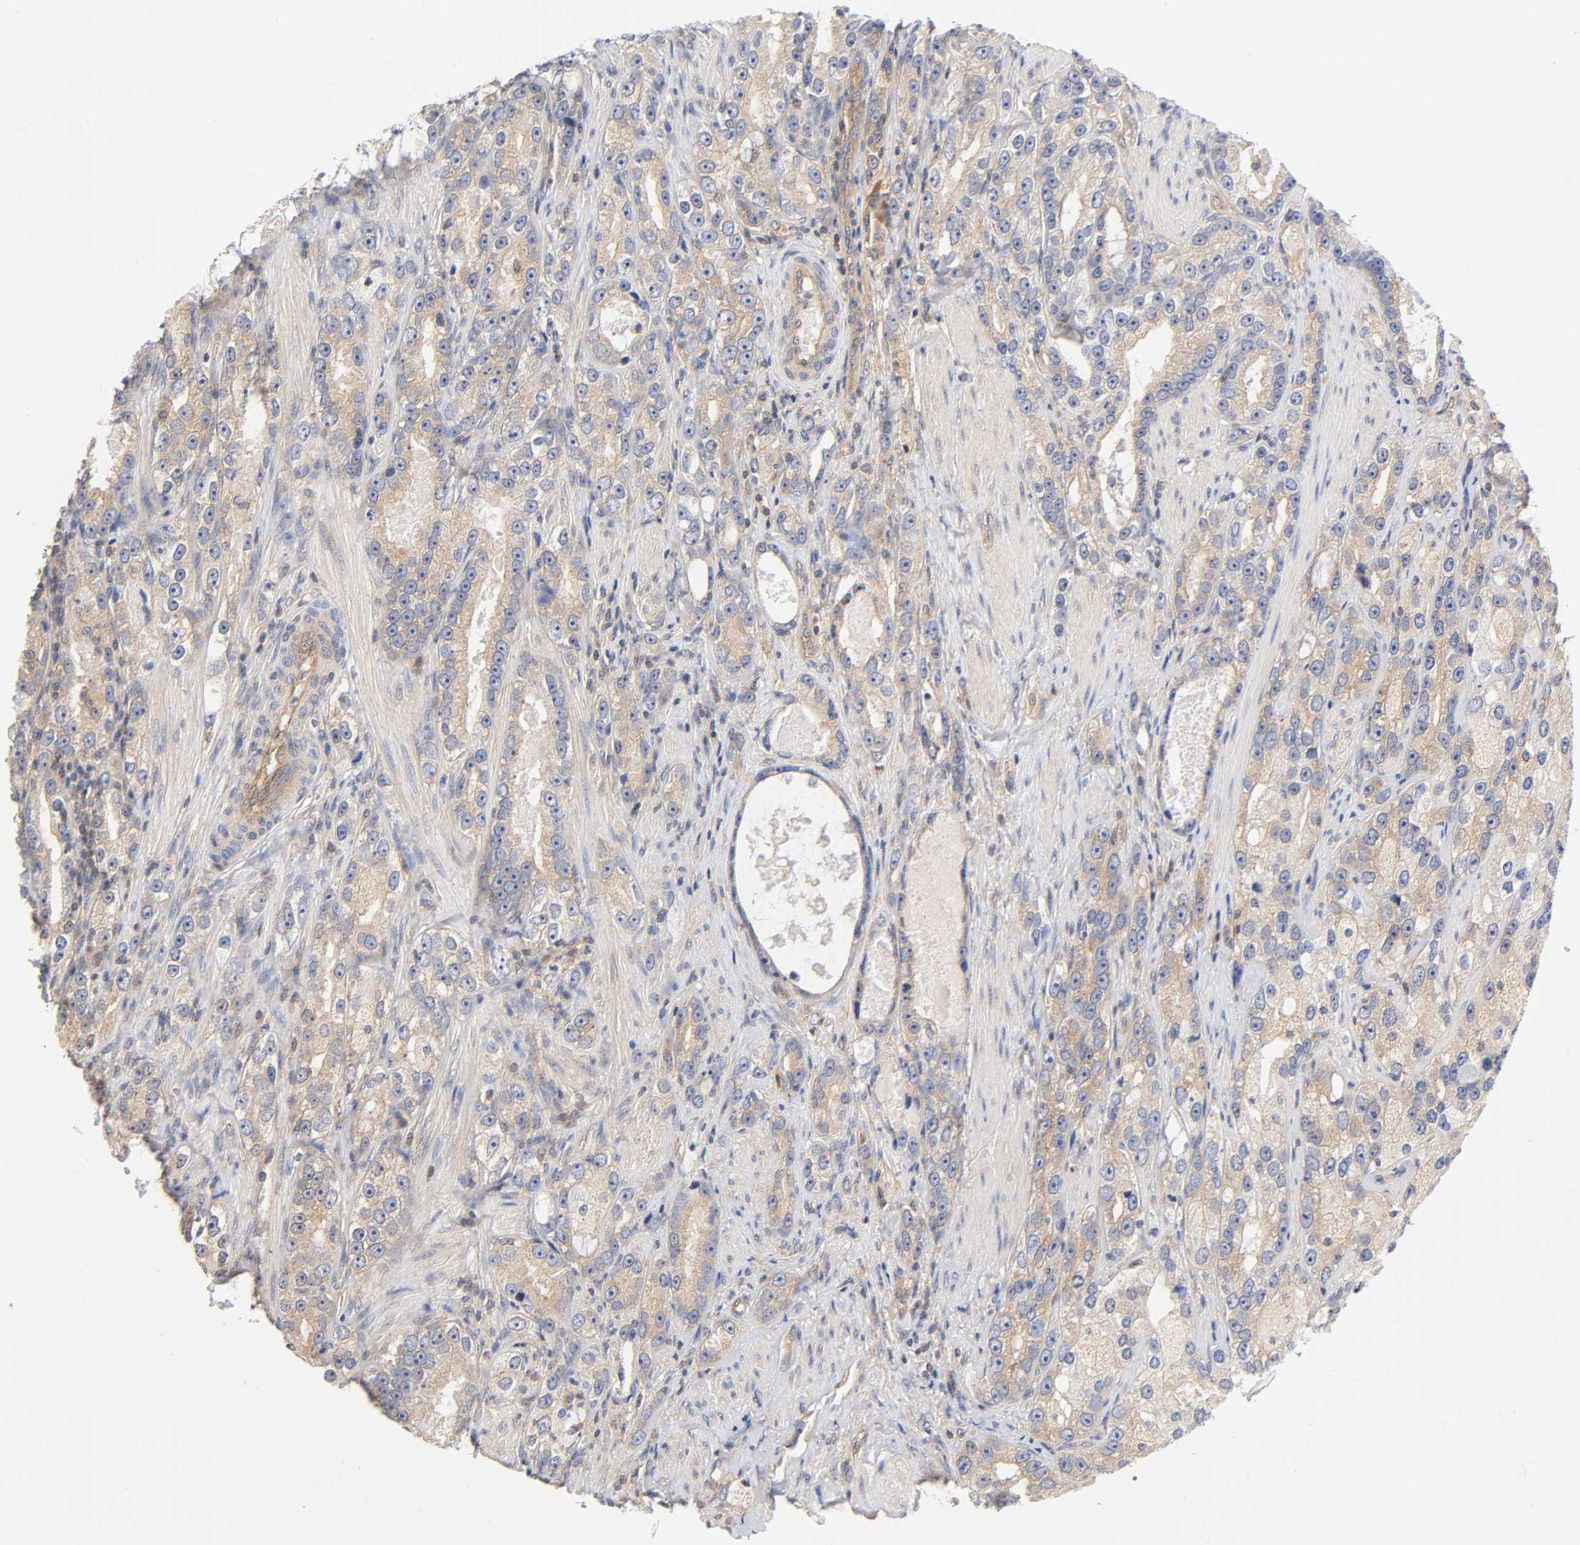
{"staining": {"intensity": "weak", "quantity": ">75%", "location": "cytoplasmic/membranous"}, "tissue": "prostate cancer", "cell_type": "Tumor cells", "image_type": "cancer", "snomed": [{"axis": "morphology", "description": "Adenocarcinoma, High grade"}, {"axis": "topography", "description": "Prostate"}], "caption": "This is a photomicrograph of immunohistochemistry (IHC) staining of prostate cancer, which shows weak expression in the cytoplasmic/membranous of tumor cells.", "gene": "PAFAH1B1", "patient": {"sex": "male", "age": 63}}